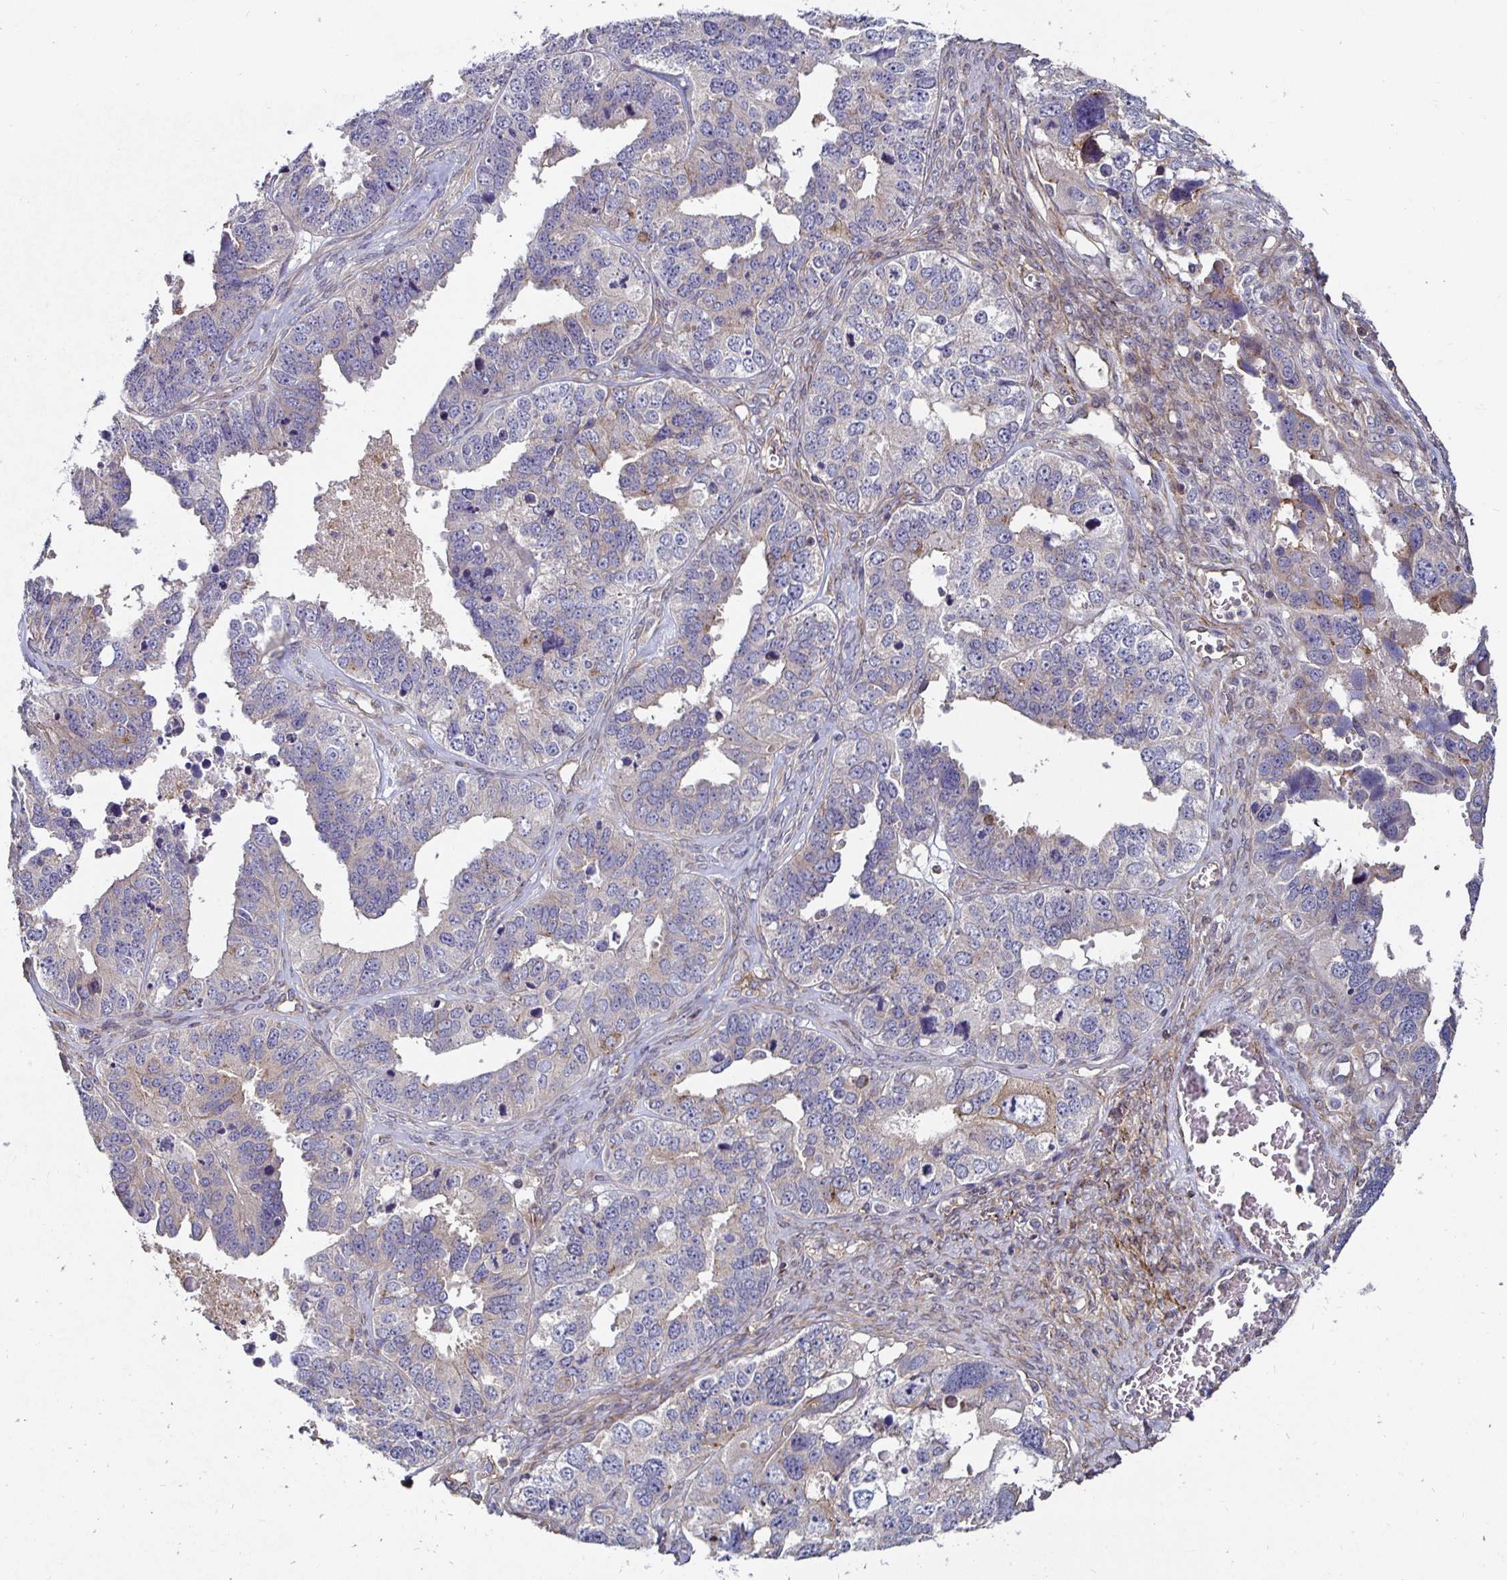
{"staining": {"intensity": "moderate", "quantity": "<25%", "location": "cytoplasmic/membranous"}, "tissue": "ovarian cancer", "cell_type": "Tumor cells", "image_type": "cancer", "snomed": [{"axis": "morphology", "description": "Cystadenocarcinoma, serous, NOS"}, {"axis": "topography", "description": "Ovary"}], "caption": "Protein staining of serous cystadenocarcinoma (ovarian) tissue displays moderate cytoplasmic/membranous staining in approximately <25% of tumor cells.", "gene": "GJA4", "patient": {"sex": "female", "age": 76}}